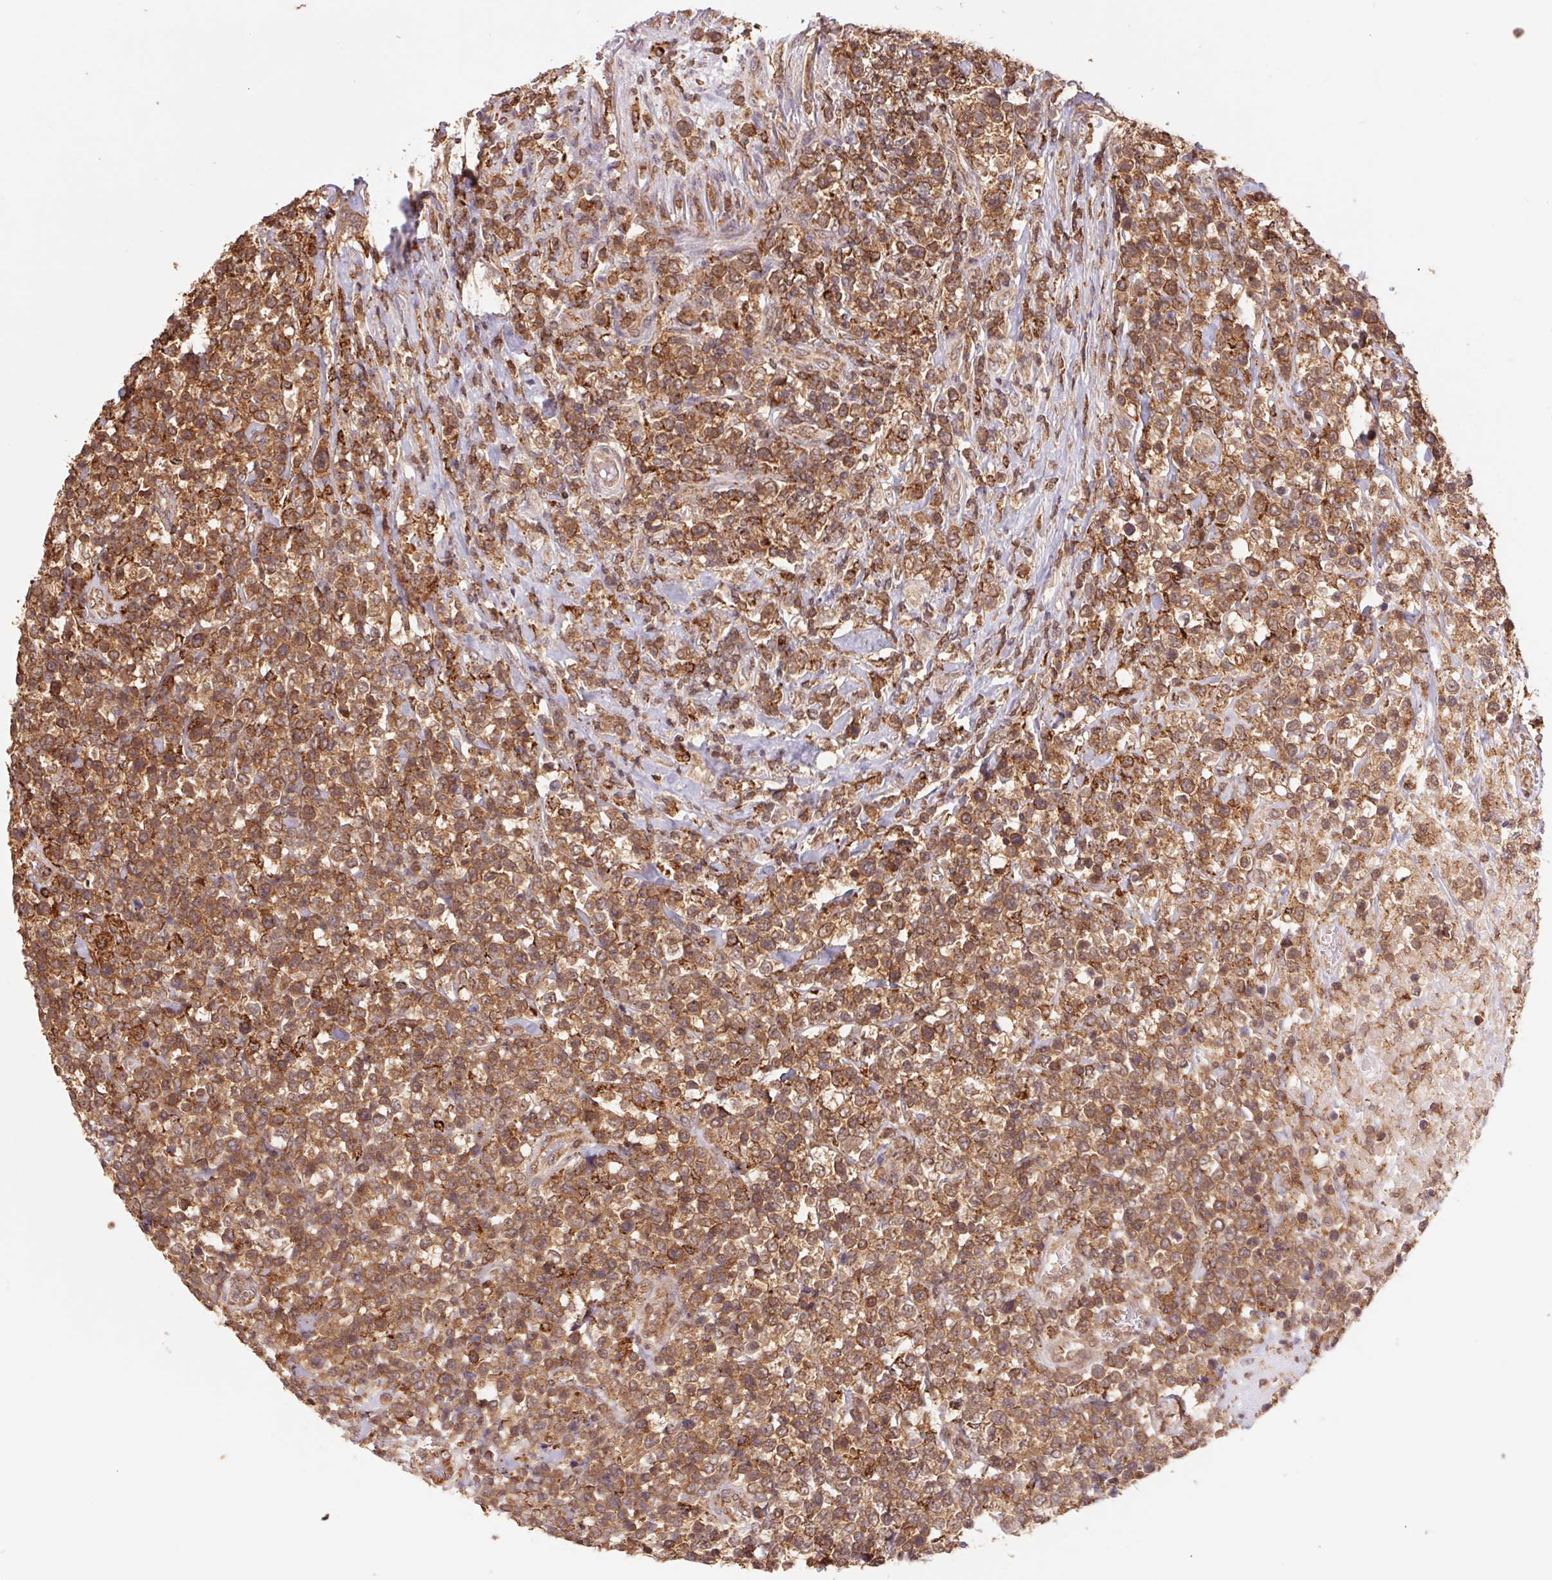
{"staining": {"intensity": "moderate", "quantity": ">75%", "location": "cytoplasmic/membranous"}, "tissue": "lymphoma", "cell_type": "Tumor cells", "image_type": "cancer", "snomed": [{"axis": "morphology", "description": "Malignant lymphoma, non-Hodgkin's type, High grade"}, {"axis": "topography", "description": "Soft tissue"}], "caption": "A brown stain shows moderate cytoplasmic/membranous expression of a protein in malignant lymphoma, non-Hodgkin's type (high-grade) tumor cells.", "gene": "URM1", "patient": {"sex": "female", "age": 56}}